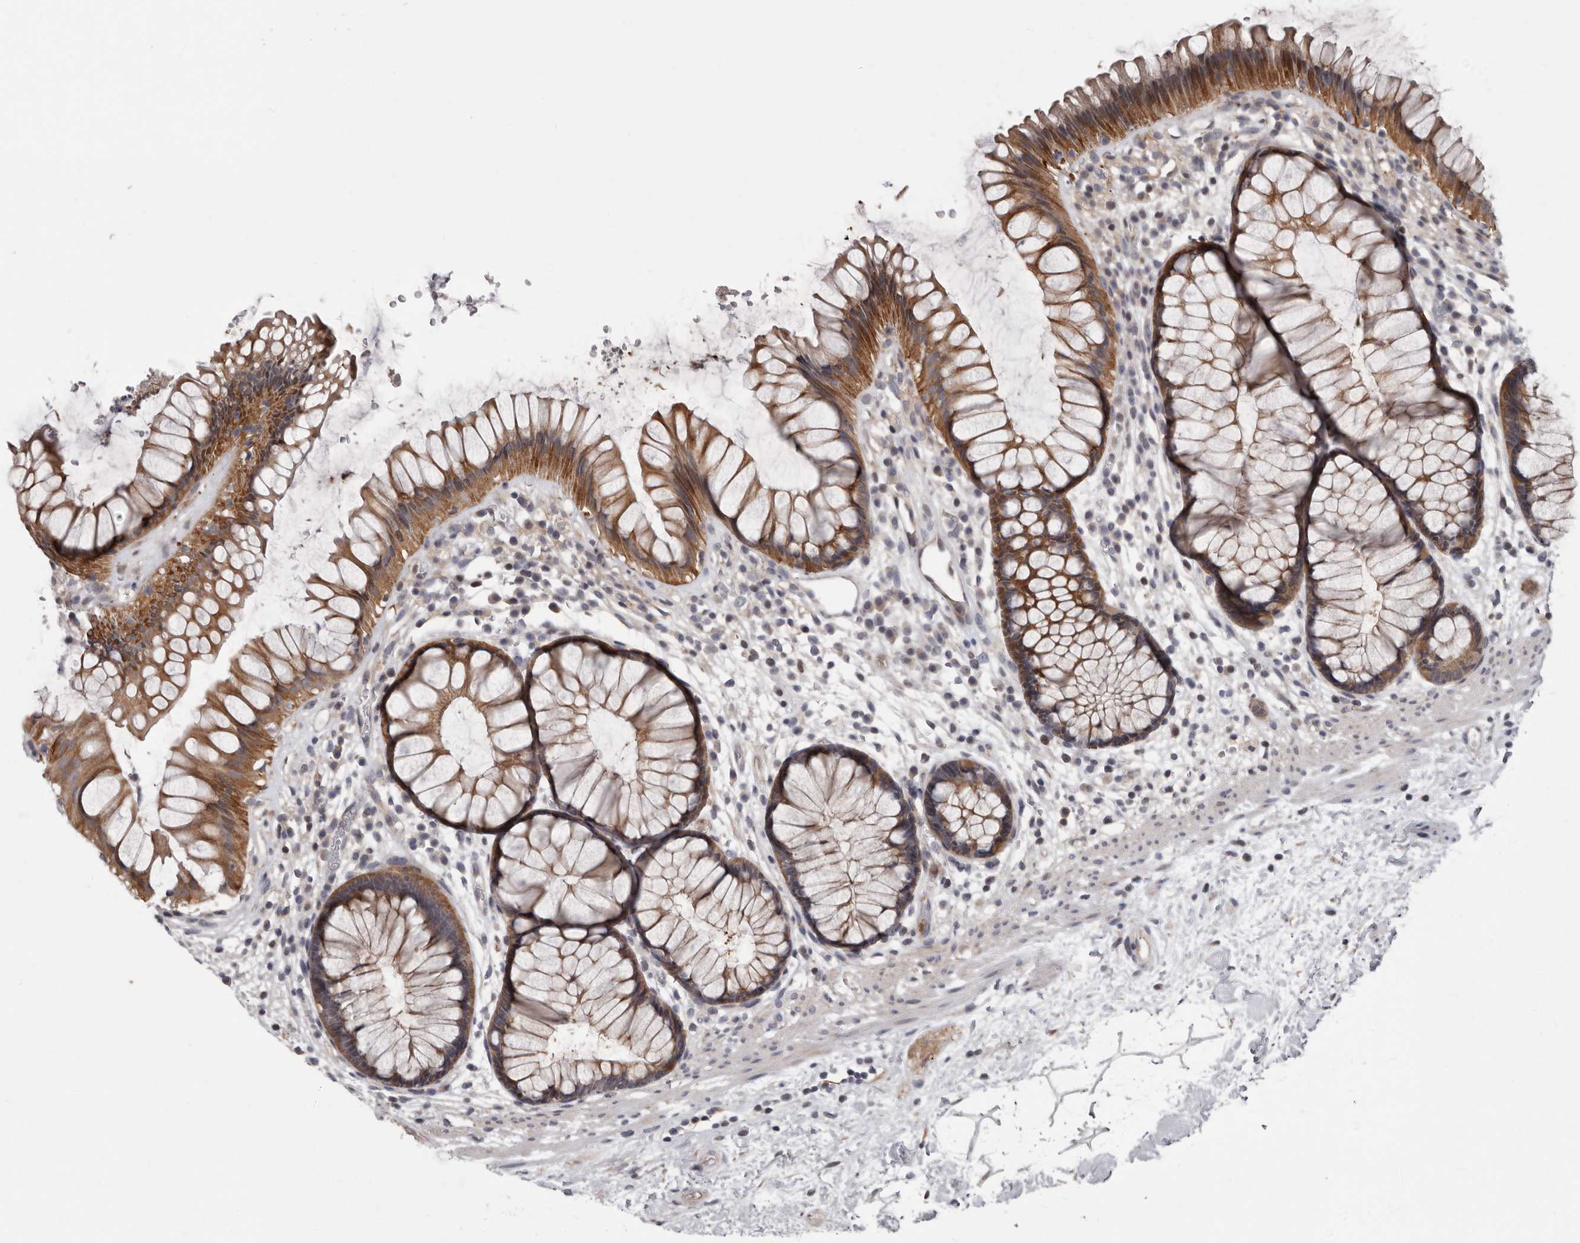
{"staining": {"intensity": "moderate", "quantity": ">75%", "location": "cytoplasmic/membranous"}, "tissue": "rectum", "cell_type": "Glandular cells", "image_type": "normal", "snomed": [{"axis": "morphology", "description": "Normal tissue, NOS"}, {"axis": "topography", "description": "Rectum"}], "caption": "Rectum stained with IHC demonstrates moderate cytoplasmic/membranous expression in about >75% of glandular cells.", "gene": "FGFR4", "patient": {"sex": "male", "age": 51}}